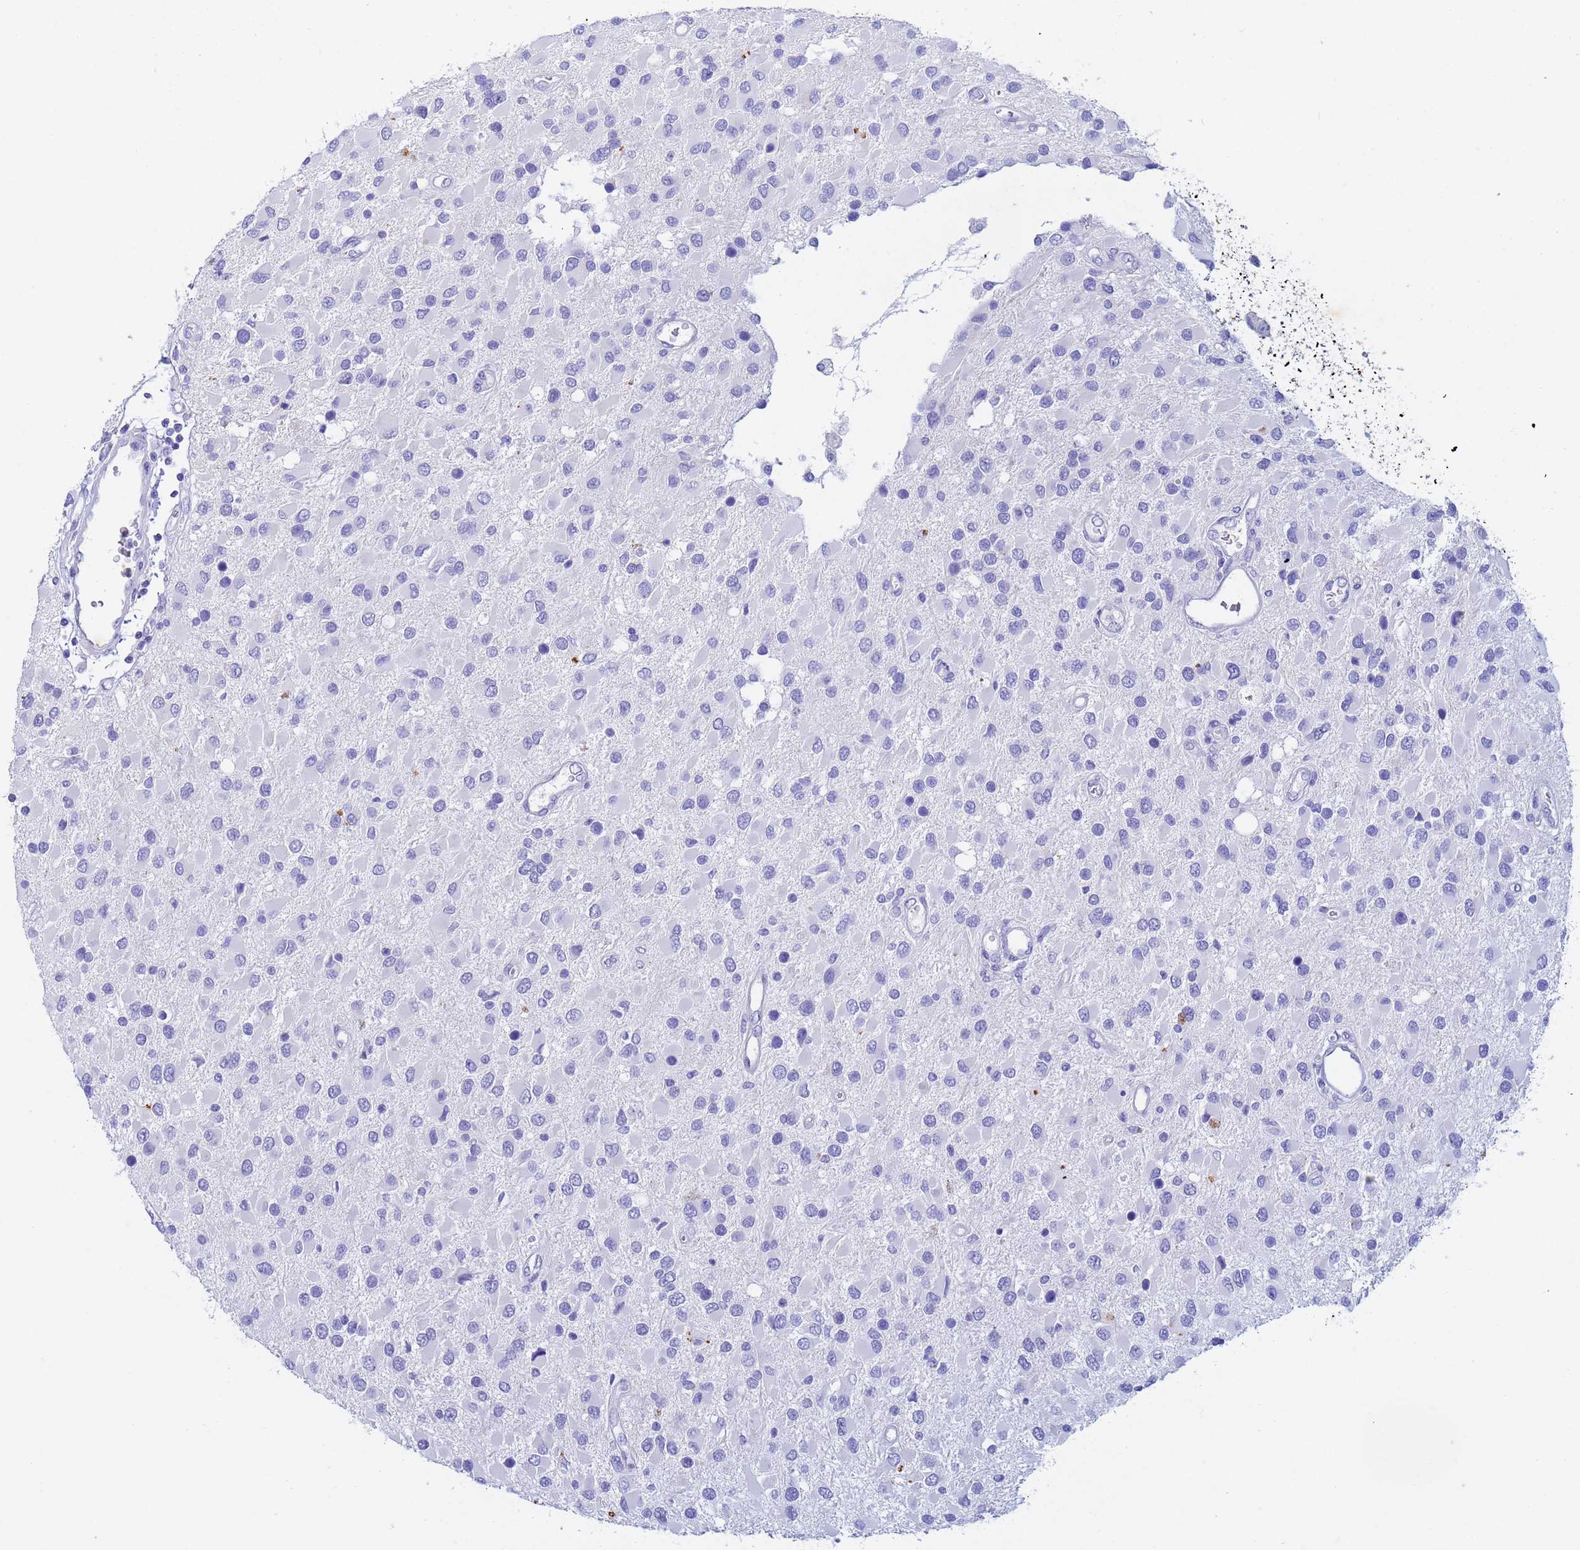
{"staining": {"intensity": "negative", "quantity": "none", "location": "none"}, "tissue": "glioma", "cell_type": "Tumor cells", "image_type": "cancer", "snomed": [{"axis": "morphology", "description": "Glioma, malignant, High grade"}, {"axis": "topography", "description": "Brain"}], "caption": "Tumor cells are negative for protein expression in human malignant high-grade glioma. The staining is performed using DAB brown chromogen with nuclei counter-stained in using hematoxylin.", "gene": "CSTB", "patient": {"sex": "male", "age": 53}}